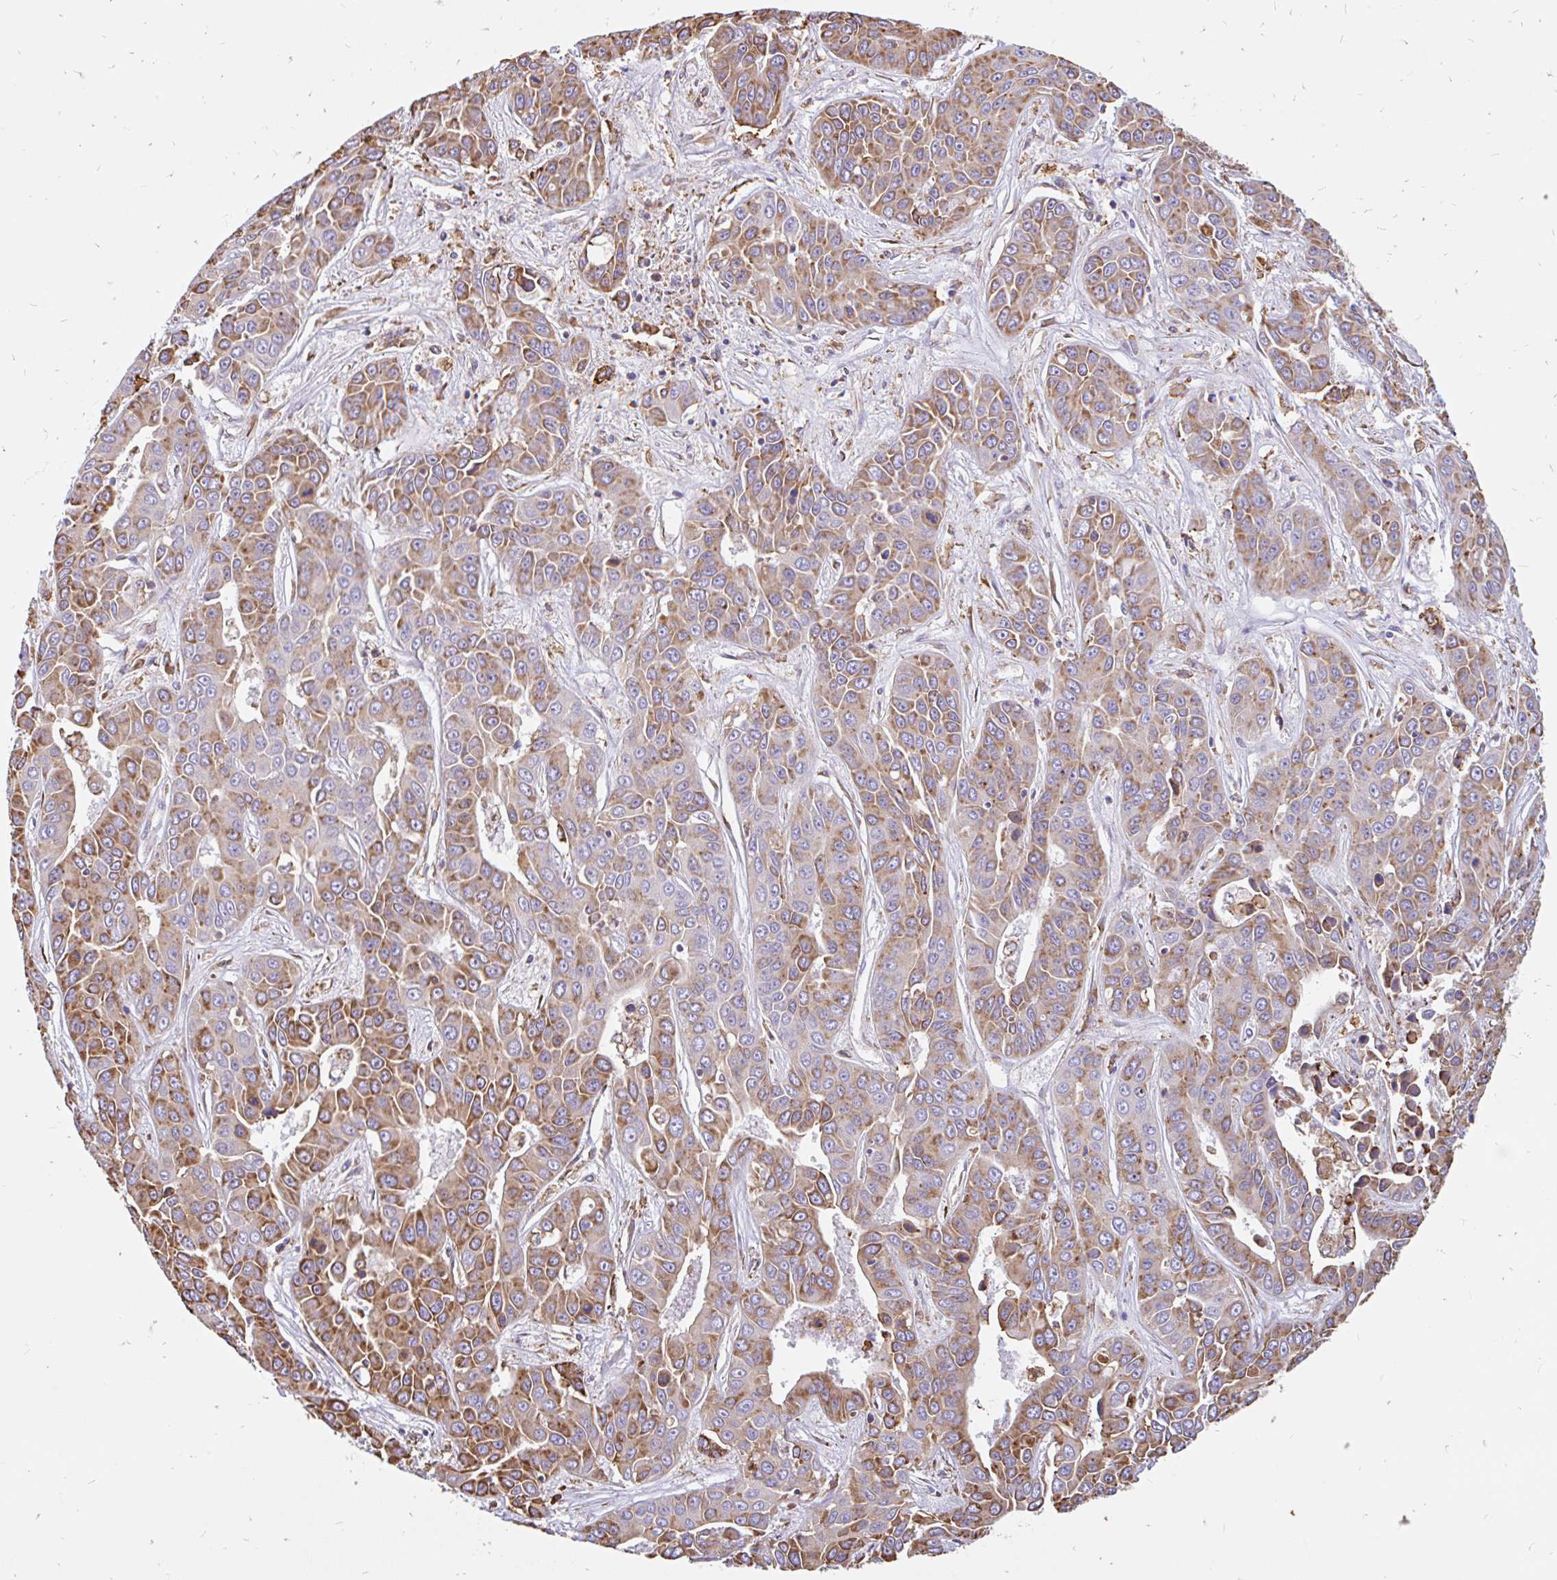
{"staining": {"intensity": "moderate", "quantity": ">75%", "location": "cytoplasmic/membranous"}, "tissue": "liver cancer", "cell_type": "Tumor cells", "image_type": "cancer", "snomed": [{"axis": "morphology", "description": "Cholangiocarcinoma"}, {"axis": "topography", "description": "Liver"}], "caption": "Immunohistochemical staining of liver cholangiocarcinoma shows medium levels of moderate cytoplasmic/membranous positivity in approximately >75% of tumor cells.", "gene": "EML5", "patient": {"sex": "female", "age": 52}}